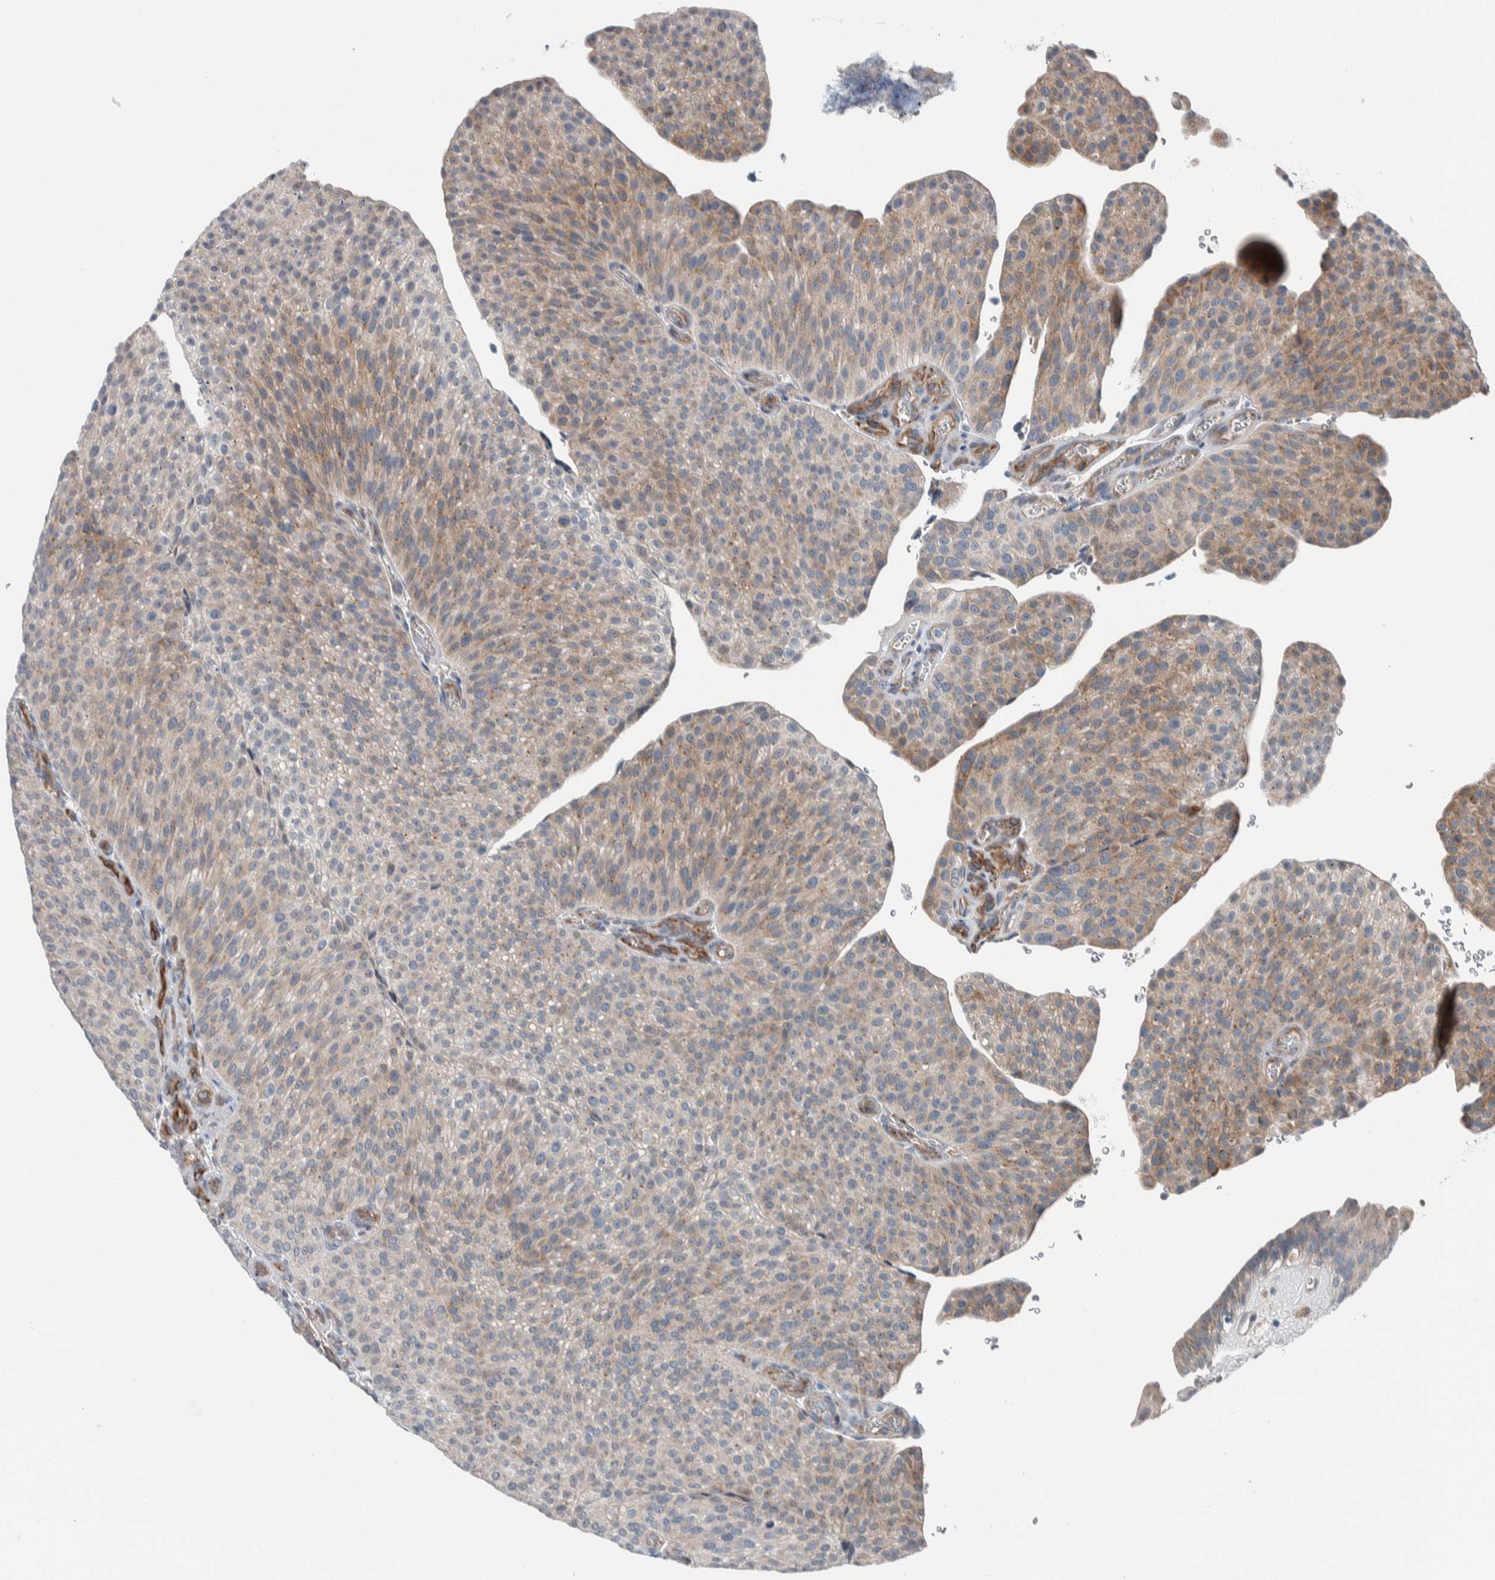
{"staining": {"intensity": "weak", "quantity": "25%-75%", "location": "cytoplasmic/membranous"}, "tissue": "urothelial cancer", "cell_type": "Tumor cells", "image_type": "cancer", "snomed": [{"axis": "morphology", "description": "Normal tissue, NOS"}, {"axis": "morphology", "description": "Urothelial carcinoma, Low grade"}, {"axis": "topography", "description": "Smooth muscle"}, {"axis": "topography", "description": "Urinary bladder"}], "caption": "Immunohistochemical staining of urothelial carcinoma (low-grade) exhibits weak cytoplasmic/membranous protein staining in about 25%-75% of tumor cells.", "gene": "USP25", "patient": {"sex": "male", "age": 60}}